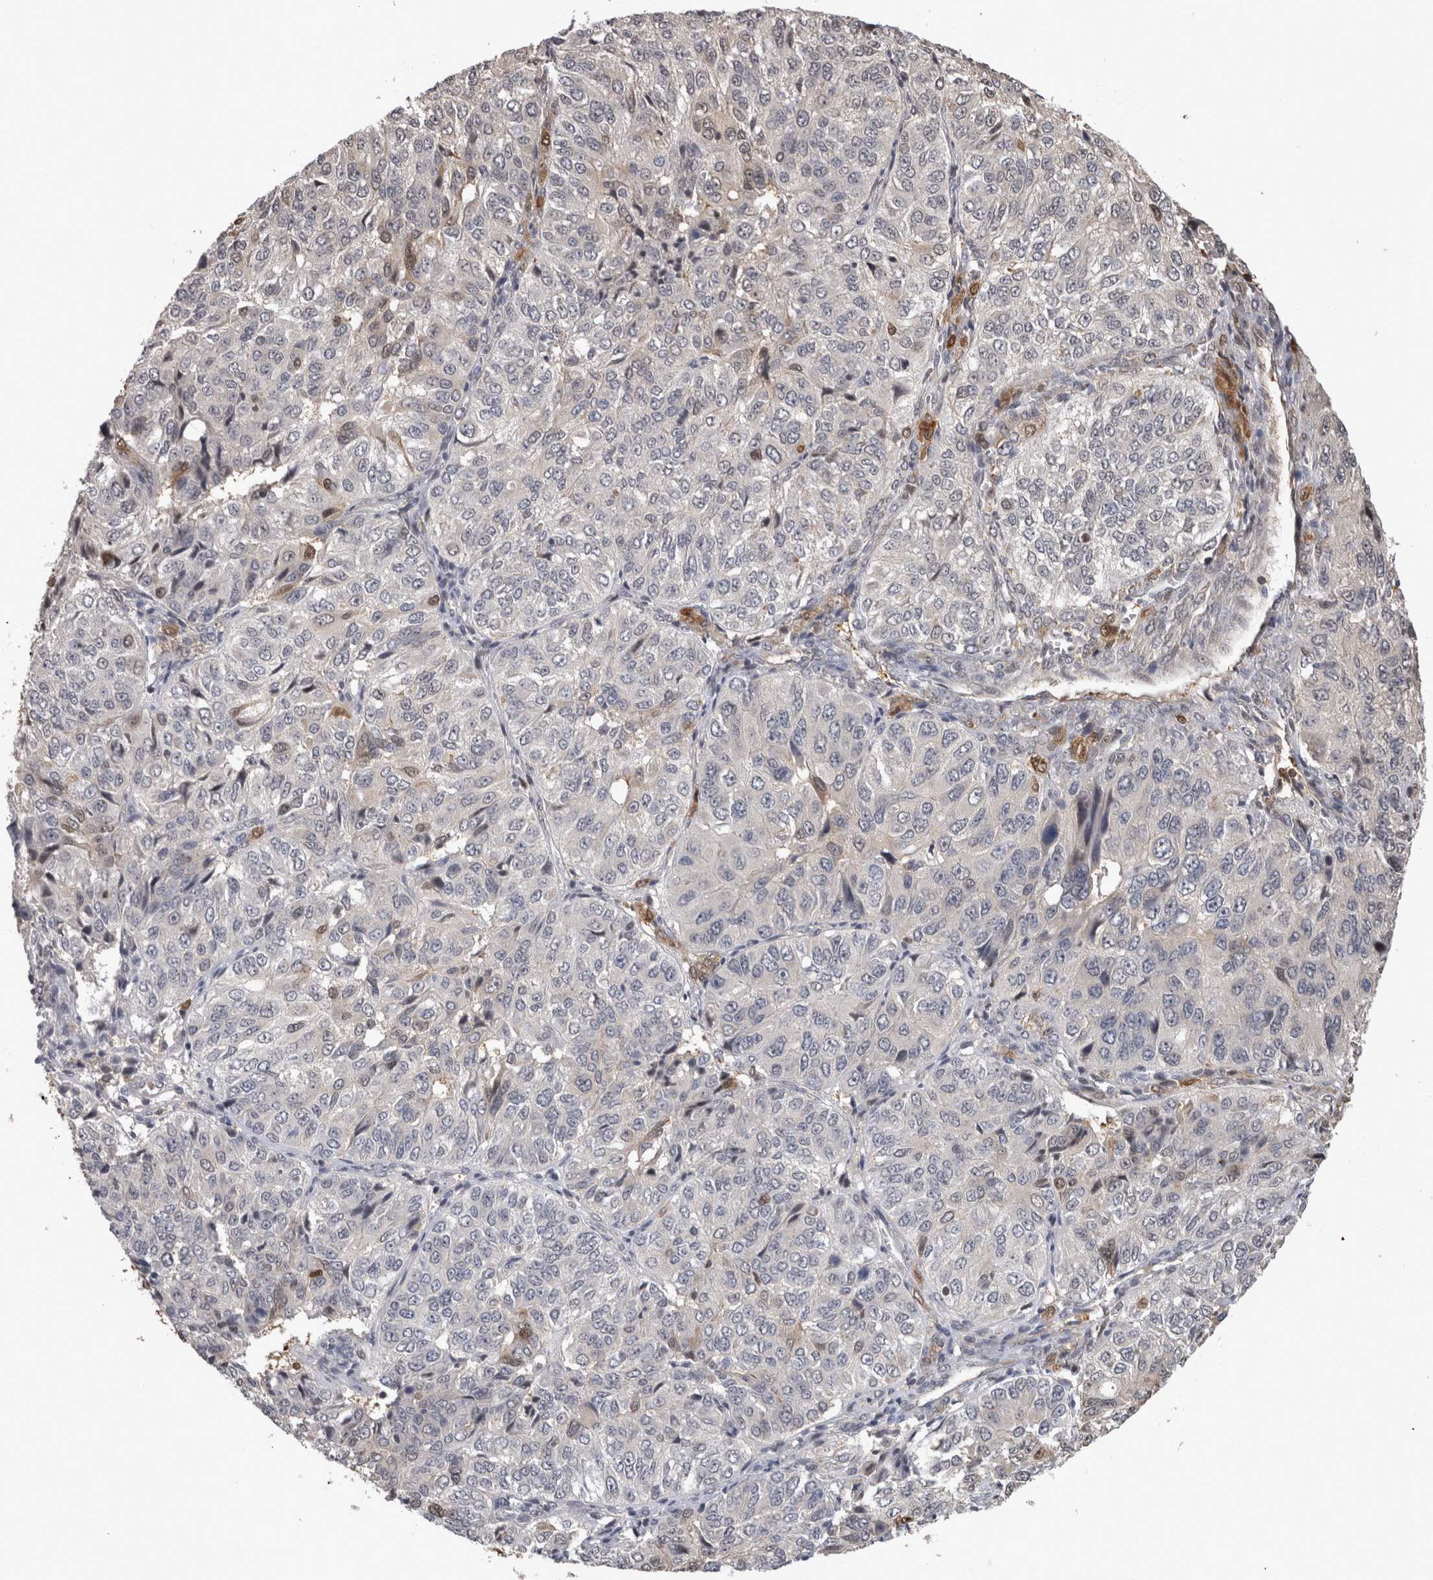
{"staining": {"intensity": "negative", "quantity": "none", "location": "none"}, "tissue": "ovarian cancer", "cell_type": "Tumor cells", "image_type": "cancer", "snomed": [{"axis": "morphology", "description": "Carcinoma, endometroid"}, {"axis": "topography", "description": "Ovary"}], "caption": "DAB (3,3'-diaminobenzidine) immunohistochemical staining of endometroid carcinoma (ovarian) shows no significant positivity in tumor cells. (DAB (3,3'-diaminobenzidine) immunohistochemistry (IHC) with hematoxylin counter stain).", "gene": "USH1G", "patient": {"sex": "female", "age": 51}}